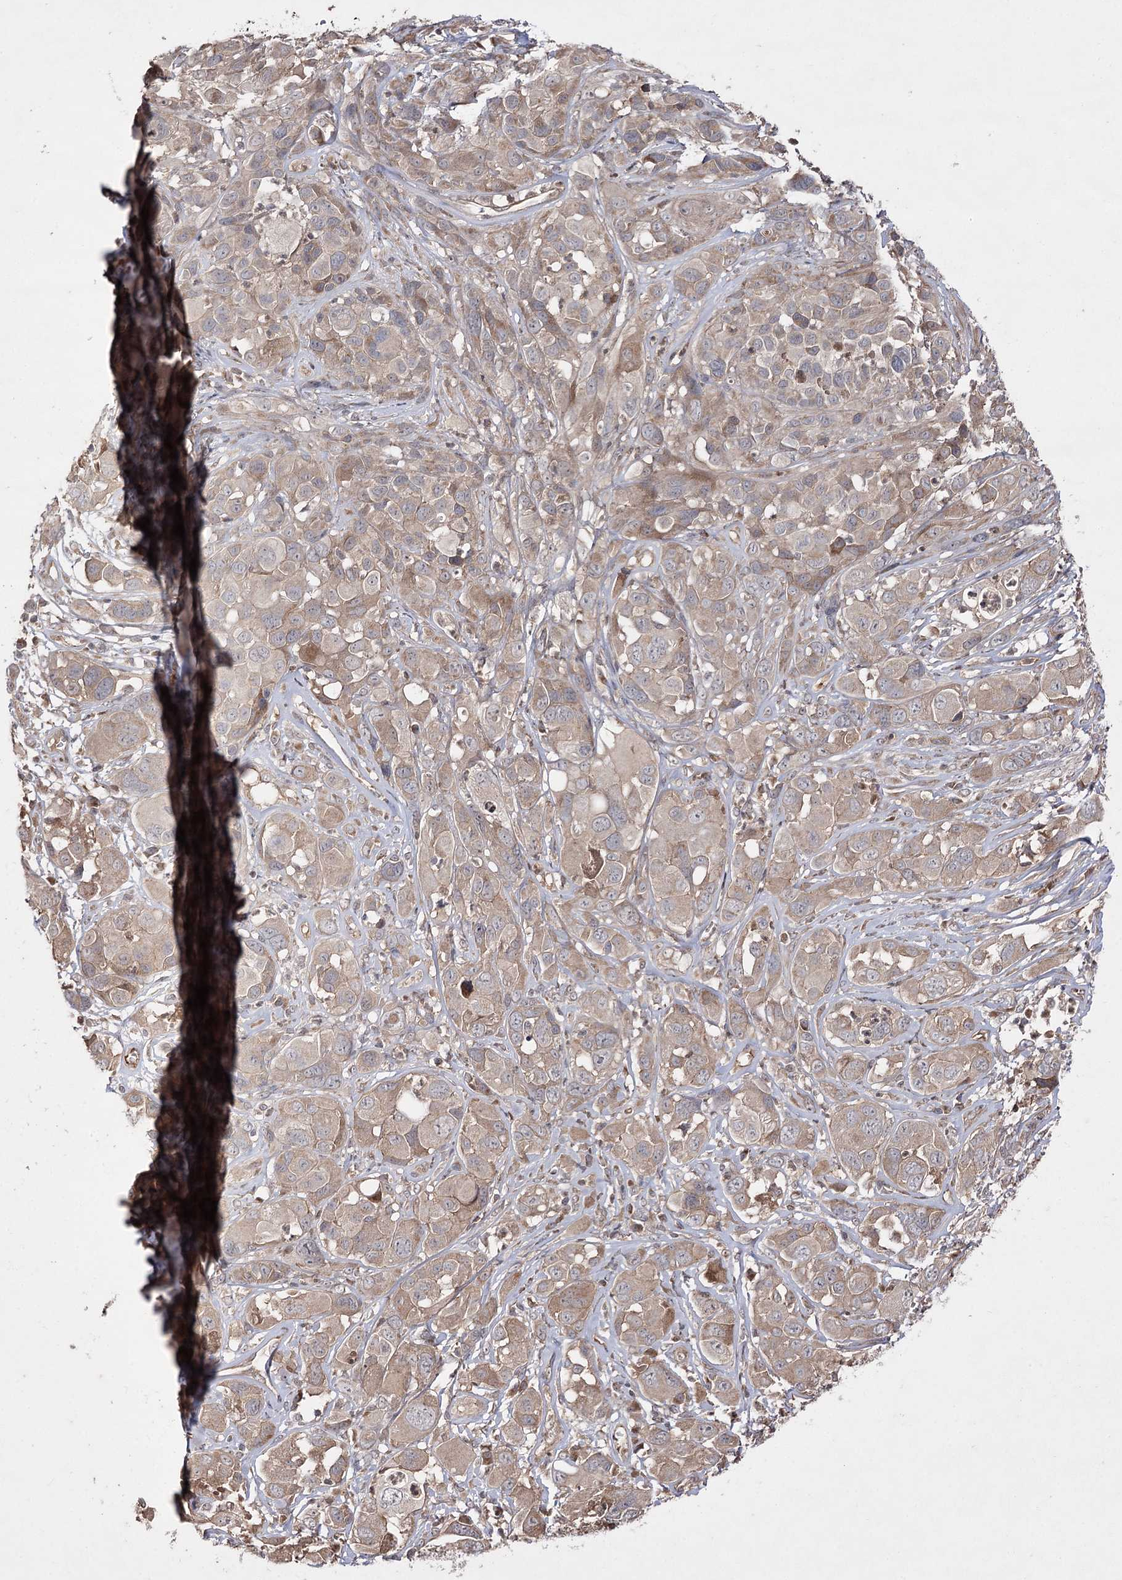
{"staining": {"intensity": "weak", "quantity": ">75%", "location": "cytoplasmic/membranous"}, "tissue": "melanoma", "cell_type": "Tumor cells", "image_type": "cancer", "snomed": [{"axis": "morphology", "description": "Malignant melanoma, NOS"}, {"axis": "topography", "description": "Skin of trunk"}], "caption": "High-magnification brightfield microscopy of melanoma stained with DAB (3,3'-diaminobenzidine) (brown) and counterstained with hematoxylin (blue). tumor cells exhibit weak cytoplasmic/membranous positivity is present in about>75% of cells.", "gene": "FANCL", "patient": {"sex": "male", "age": 71}}